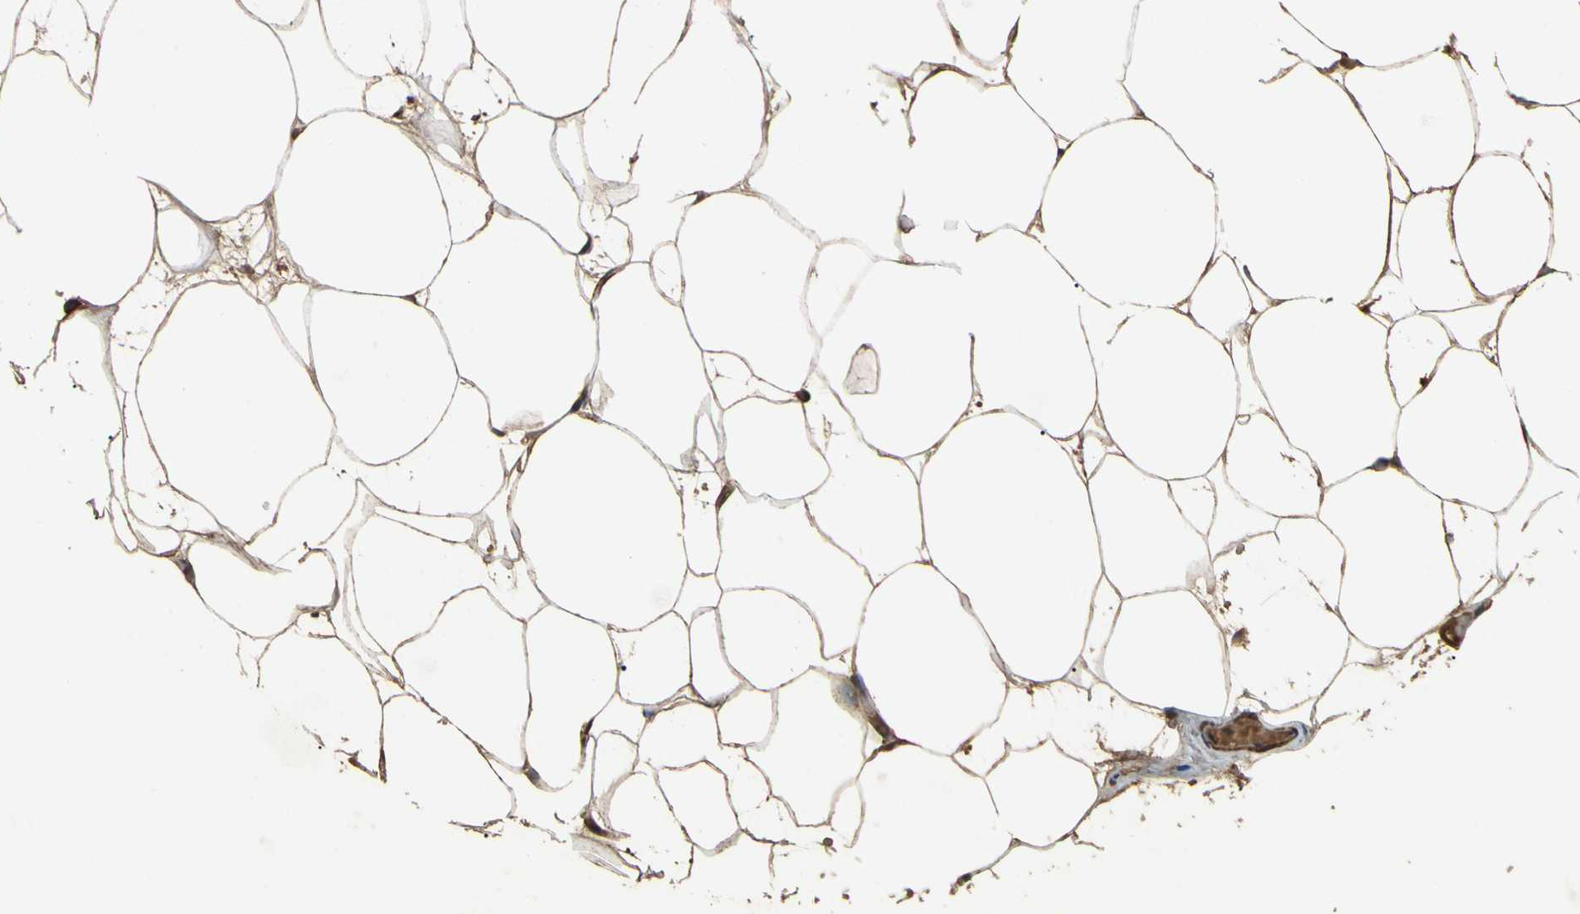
{"staining": {"intensity": "strong", "quantity": ">75%", "location": "cytoplasmic/membranous"}, "tissue": "adipose tissue", "cell_type": "Adipocytes", "image_type": "normal", "snomed": [{"axis": "morphology", "description": "Normal tissue, NOS"}, {"axis": "topography", "description": "Breast"}, {"axis": "topography", "description": "Adipose tissue"}], "caption": "DAB immunohistochemical staining of normal adipose tissue shows strong cytoplasmic/membranous protein positivity in approximately >75% of adipocytes.", "gene": "PARD6A", "patient": {"sex": "female", "age": 25}}